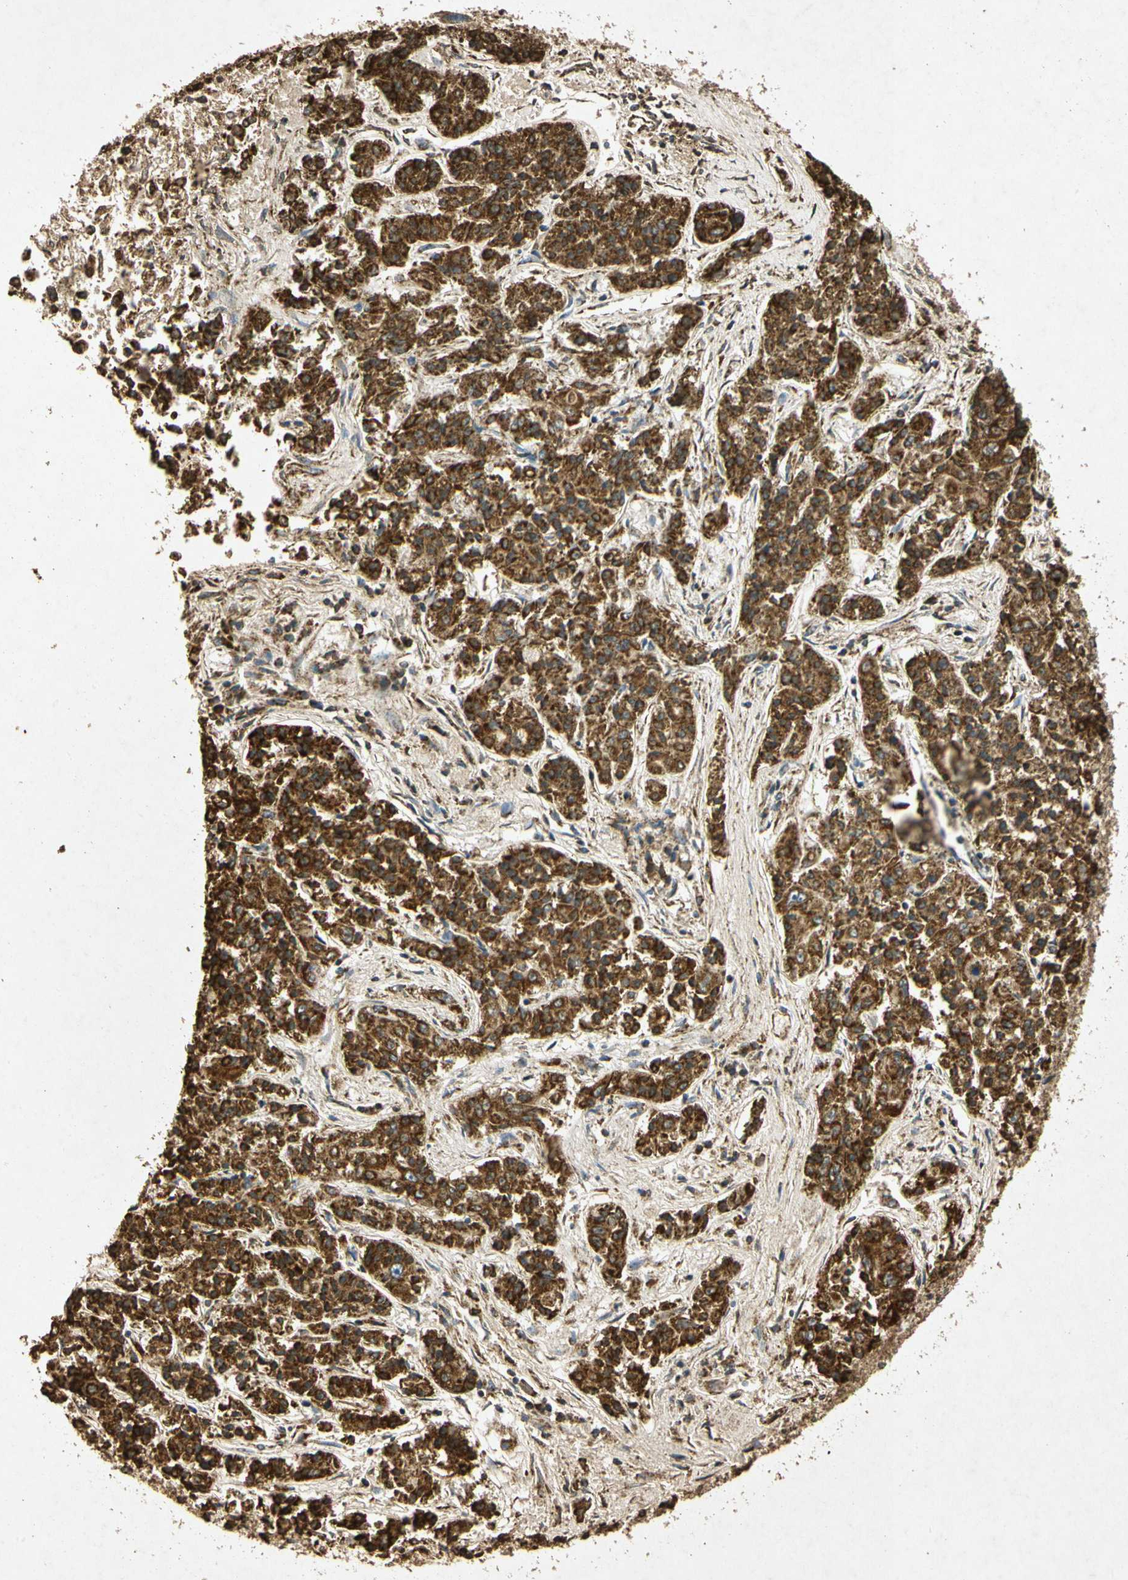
{"staining": {"intensity": "strong", "quantity": ">75%", "location": "cytoplasmic/membranous"}, "tissue": "lung cancer", "cell_type": "Tumor cells", "image_type": "cancer", "snomed": [{"axis": "morphology", "description": "Adenocarcinoma, NOS"}, {"axis": "topography", "description": "Lung"}], "caption": "IHC (DAB) staining of human lung adenocarcinoma exhibits strong cytoplasmic/membranous protein positivity in approximately >75% of tumor cells. (IHC, brightfield microscopy, high magnification).", "gene": "PRDX3", "patient": {"sex": "male", "age": 84}}